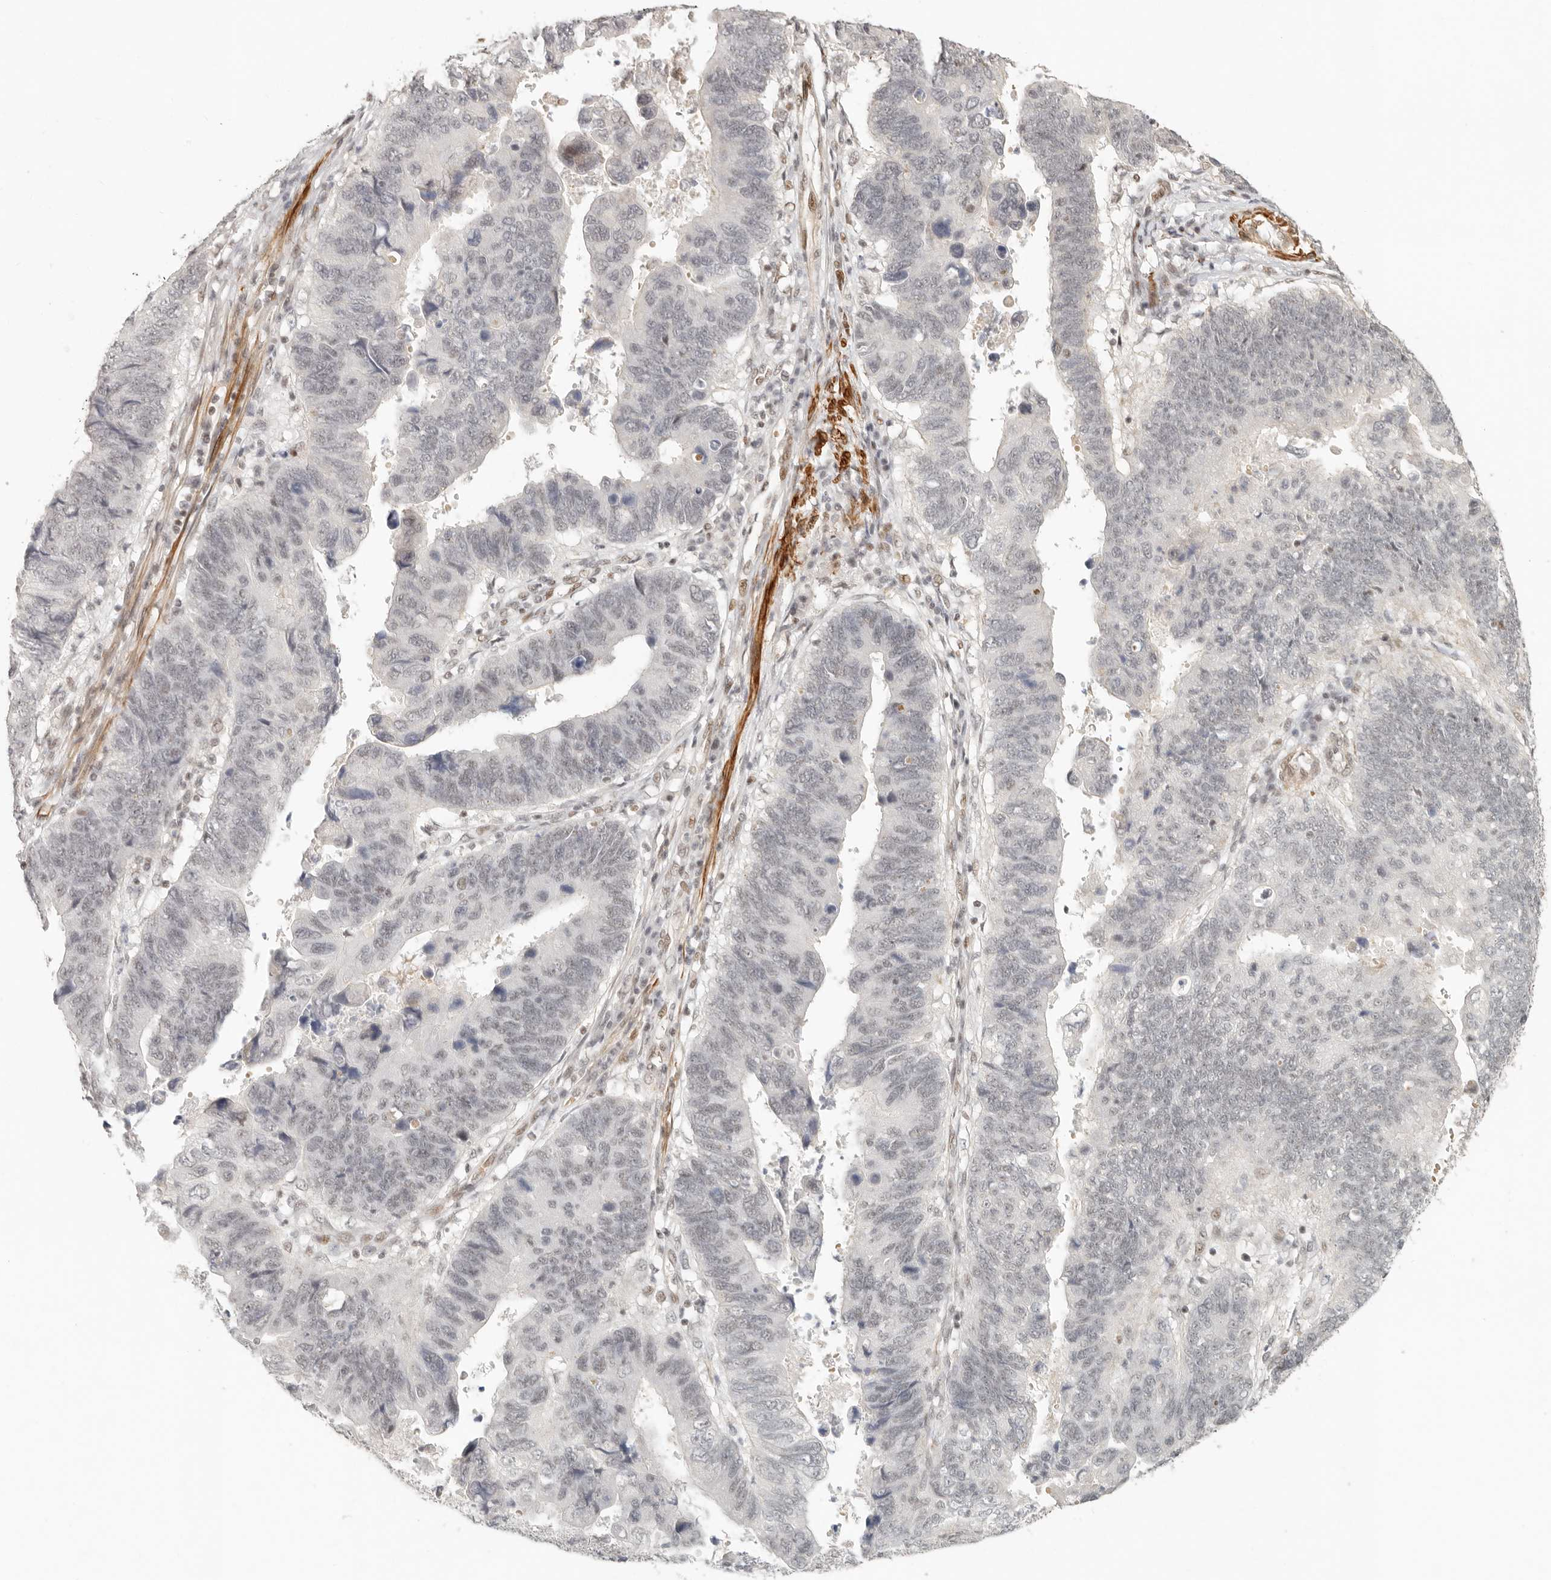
{"staining": {"intensity": "negative", "quantity": "none", "location": "none"}, "tissue": "stomach cancer", "cell_type": "Tumor cells", "image_type": "cancer", "snomed": [{"axis": "morphology", "description": "Adenocarcinoma, NOS"}, {"axis": "topography", "description": "Stomach"}], "caption": "Immunohistochemistry (IHC) image of neoplastic tissue: stomach cancer stained with DAB (3,3'-diaminobenzidine) displays no significant protein positivity in tumor cells. (Brightfield microscopy of DAB immunohistochemistry (IHC) at high magnification).", "gene": "GABPA", "patient": {"sex": "male", "age": 59}}